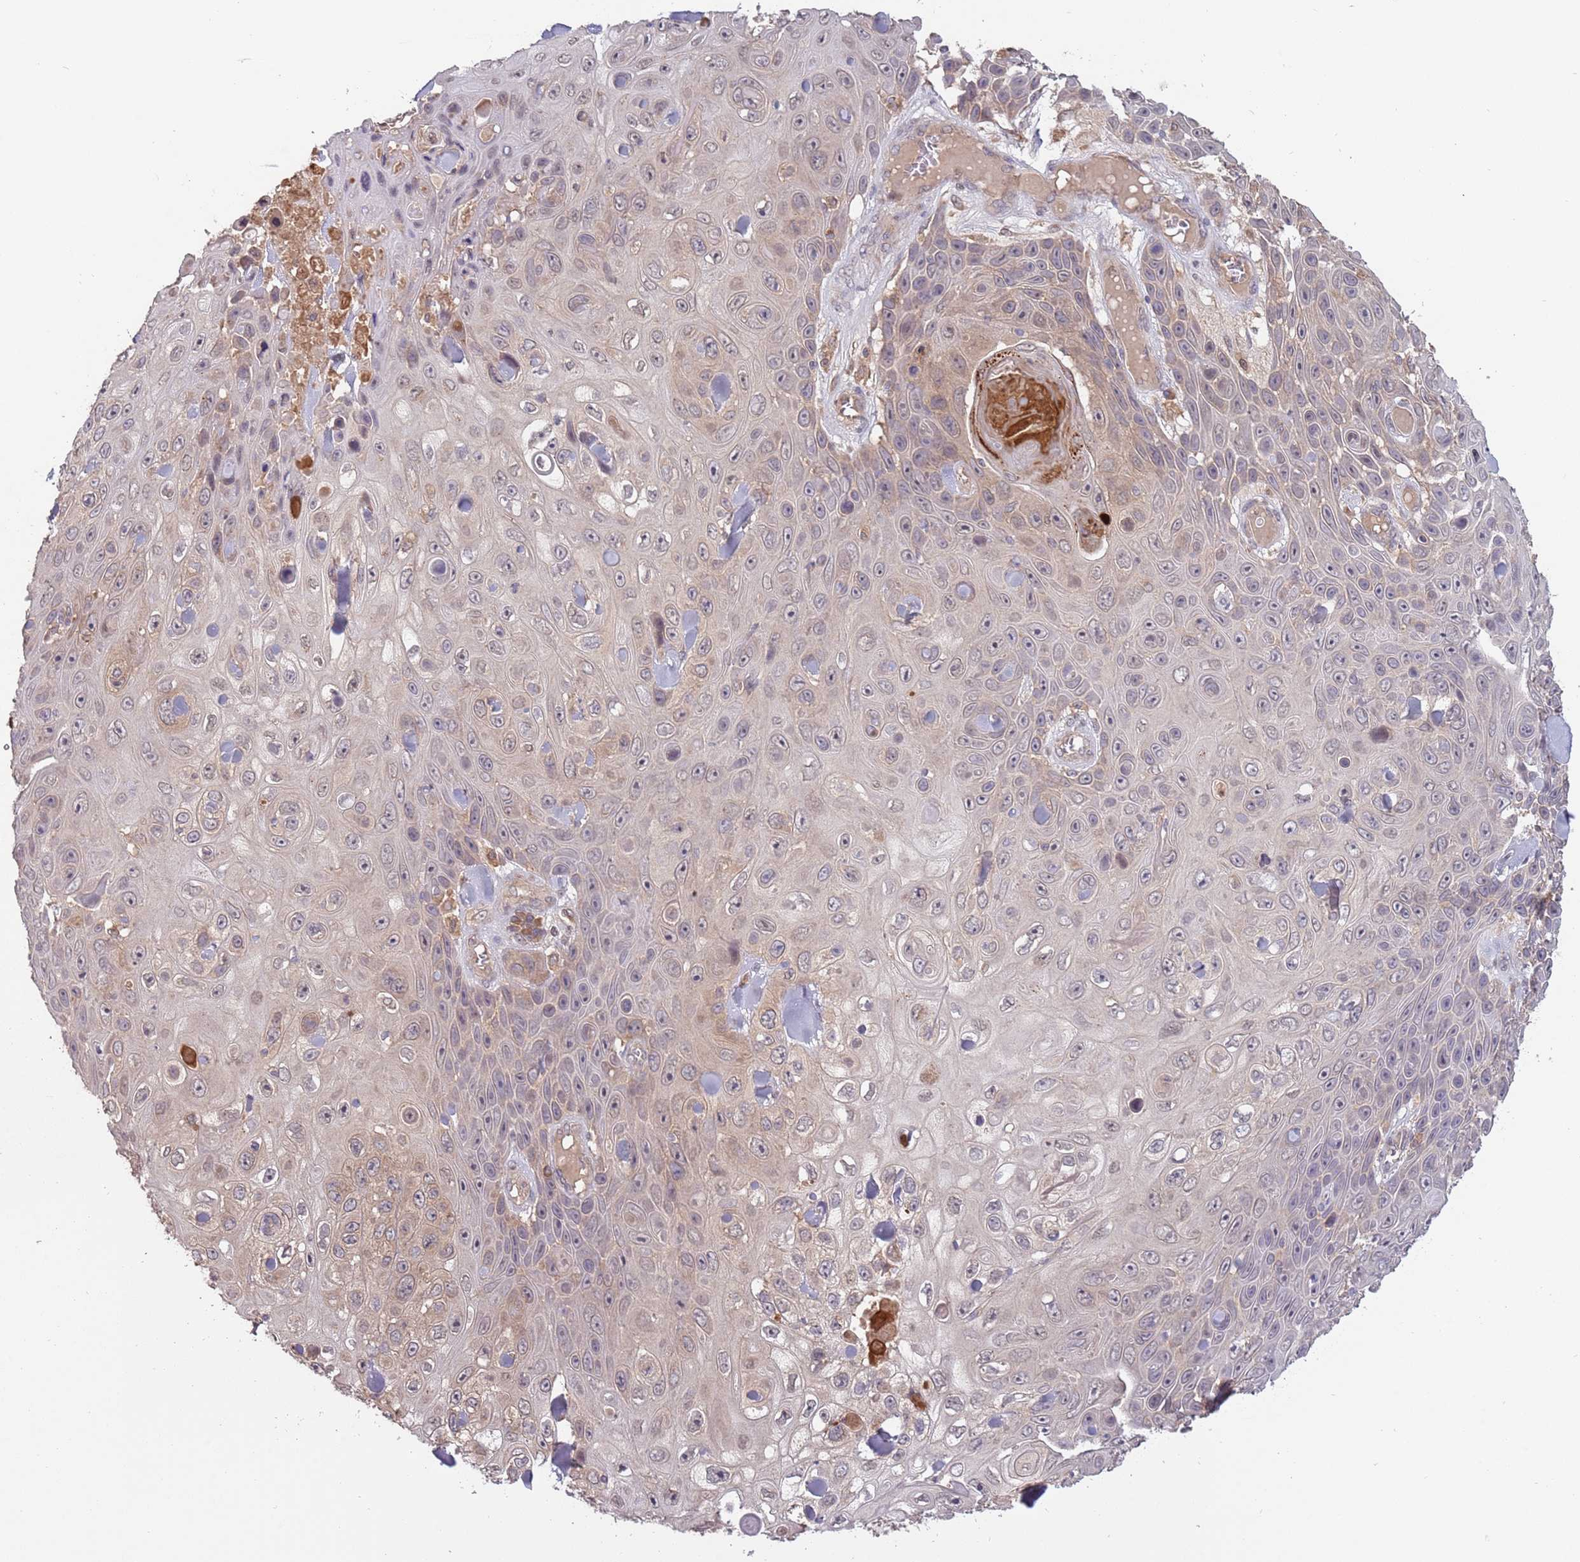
{"staining": {"intensity": "weak", "quantity": "<25%", "location": "cytoplasmic/membranous"}, "tissue": "skin cancer", "cell_type": "Tumor cells", "image_type": "cancer", "snomed": [{"axis": "morphology", "description": "Squamous cell carcinoma, NOS"}, {"axis": "topography", "description": "Skin"}], "caption": "Tumor cells are negative for brown protein staining in squamous cell carcinoma (skin).", "gene": "USP32", "patient": {"sex": "male", "age": 82}}